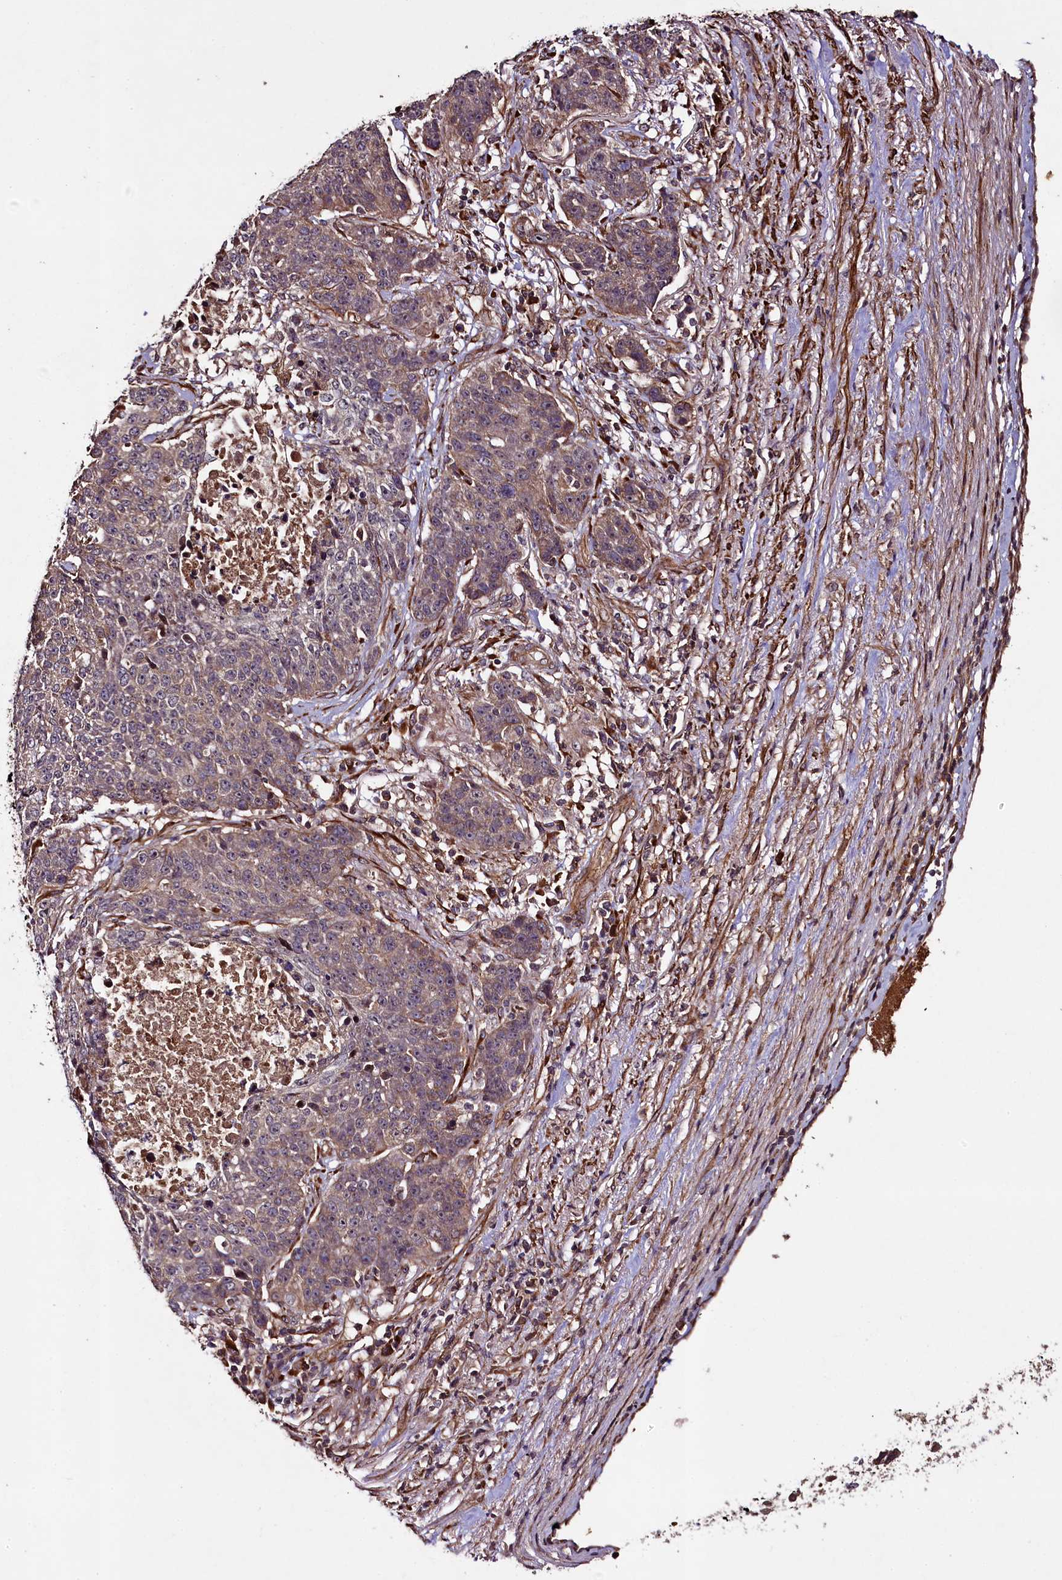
{"staining": {"intensity": "weak", "quantity": "25%-75%", "location": "cytoplasmic/membranous"}, "tissue": "lung cancer", "cell_type": "Tumor cells", "image_type": "cancer", "snomed": [{"axis": "morphology", "description": "Normal tissue, NOS"}, {"axis": "morphology", "description": "Squamous cell carcinoma, NOS"}, {"axis": "topography", "description": "Lymph node"}, {"axis": "topography", "description": "Lung"}], "caption": "The photomicrograph reveals staining of lung cancer, revealing weak cytoplasmic/membranous protein positivity (brown color) within tumor cells. The protein of interest is shown in brown color, while the nuclei are stained blue.", "gene": "CCDC102A", "patient": {"sex": "male", "age": 66}}